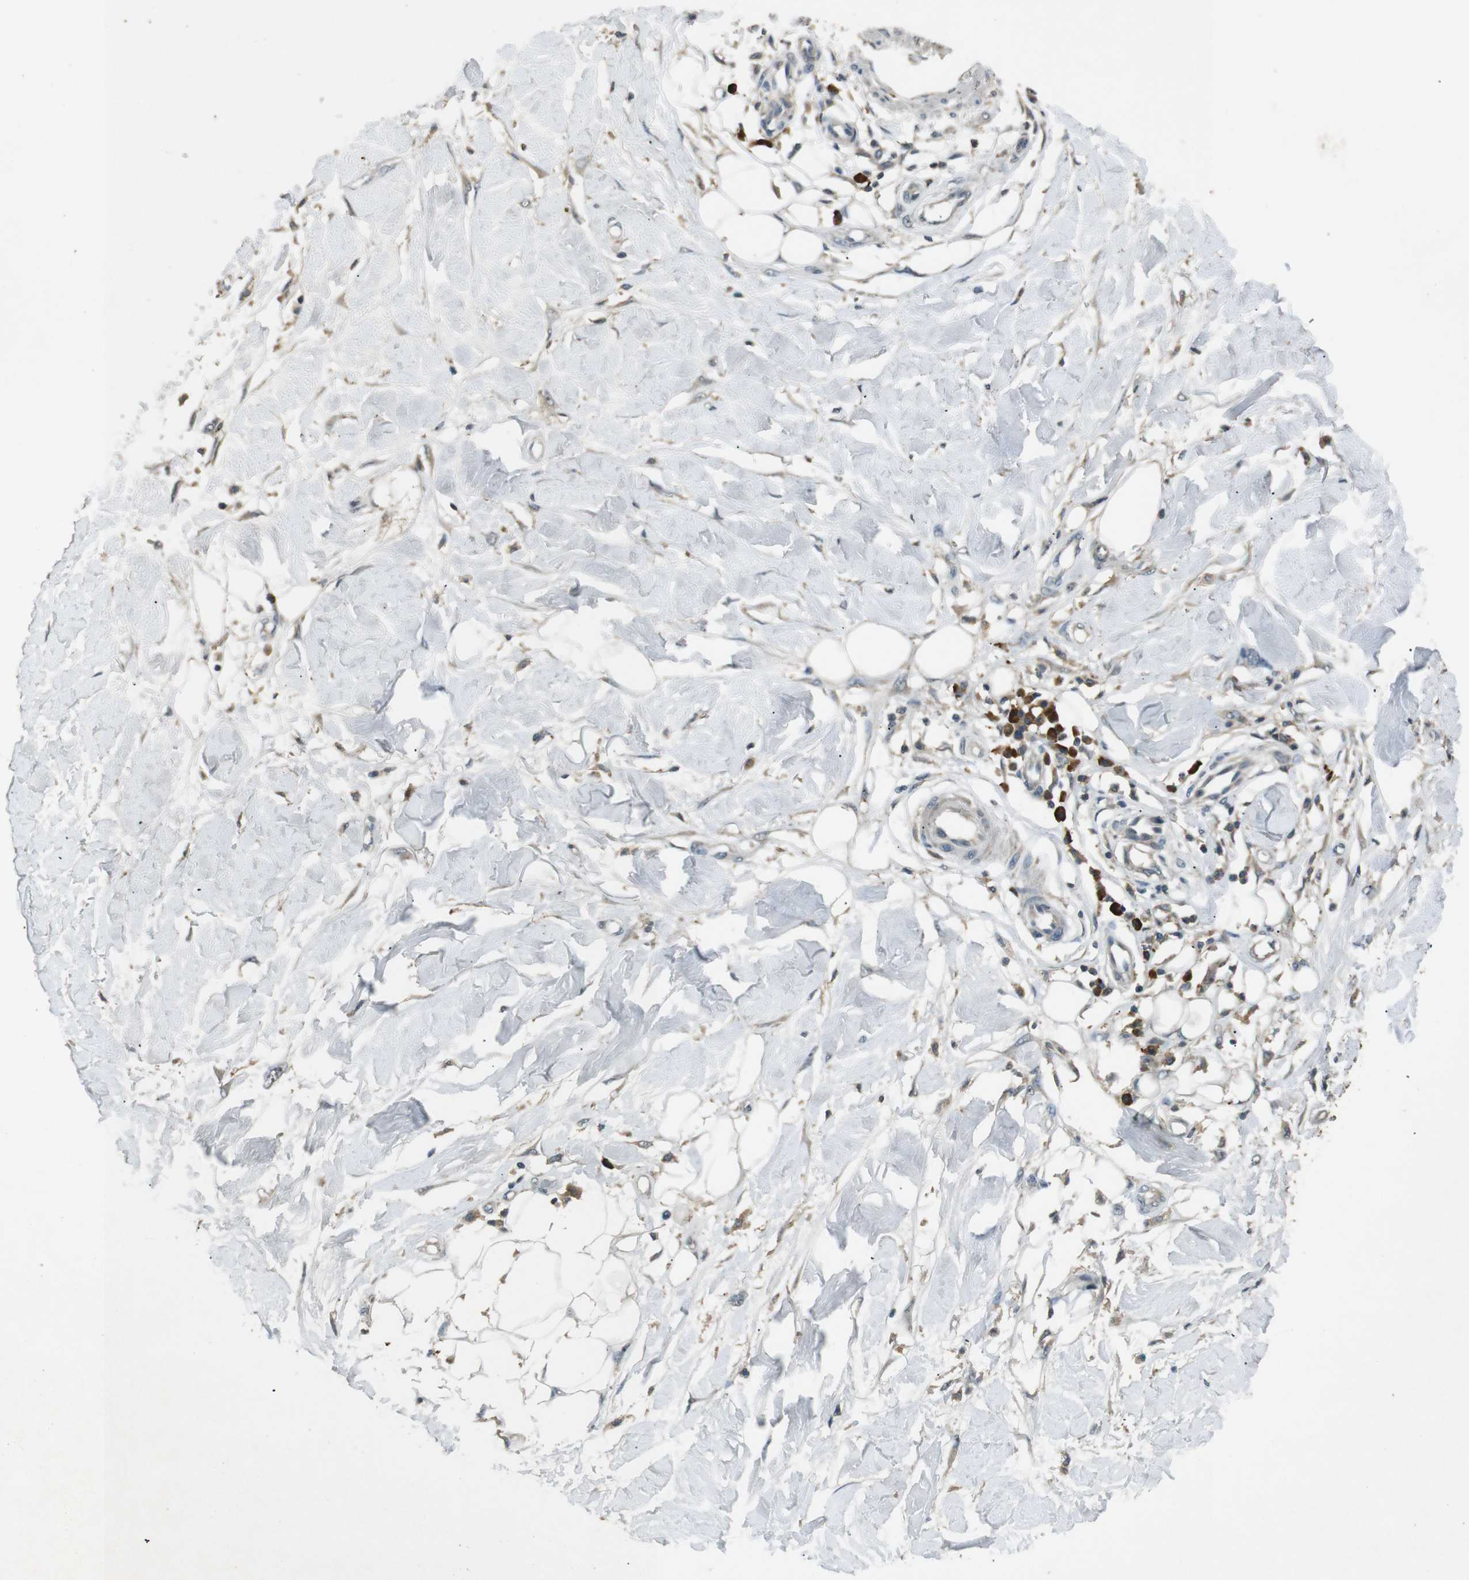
{"staining": {"intensity": "negative", "quantity": "none", "location": "none"}, "tissue": "adipose tissue", "cell_type": "Adipocytes", "image_type": "normal", "snomed": [{"axis": "morphology", "description": "Normal tissue, NOS"}, {"axis": "morphology", "description": "Squamous cell carcinoma, NOS"}, {"axis": "topography", "description": "Skin"}, {"axis": "topography", "description": "Peripheral nerve tissue"}], "caption": "An immunohistochemistry photomicrograph of benign adipose tissue is shown. There is no staining in adipocytes of adipose tissue.", "gene": "MAGI2", "patient": {"sex": "male", "age": 83}}